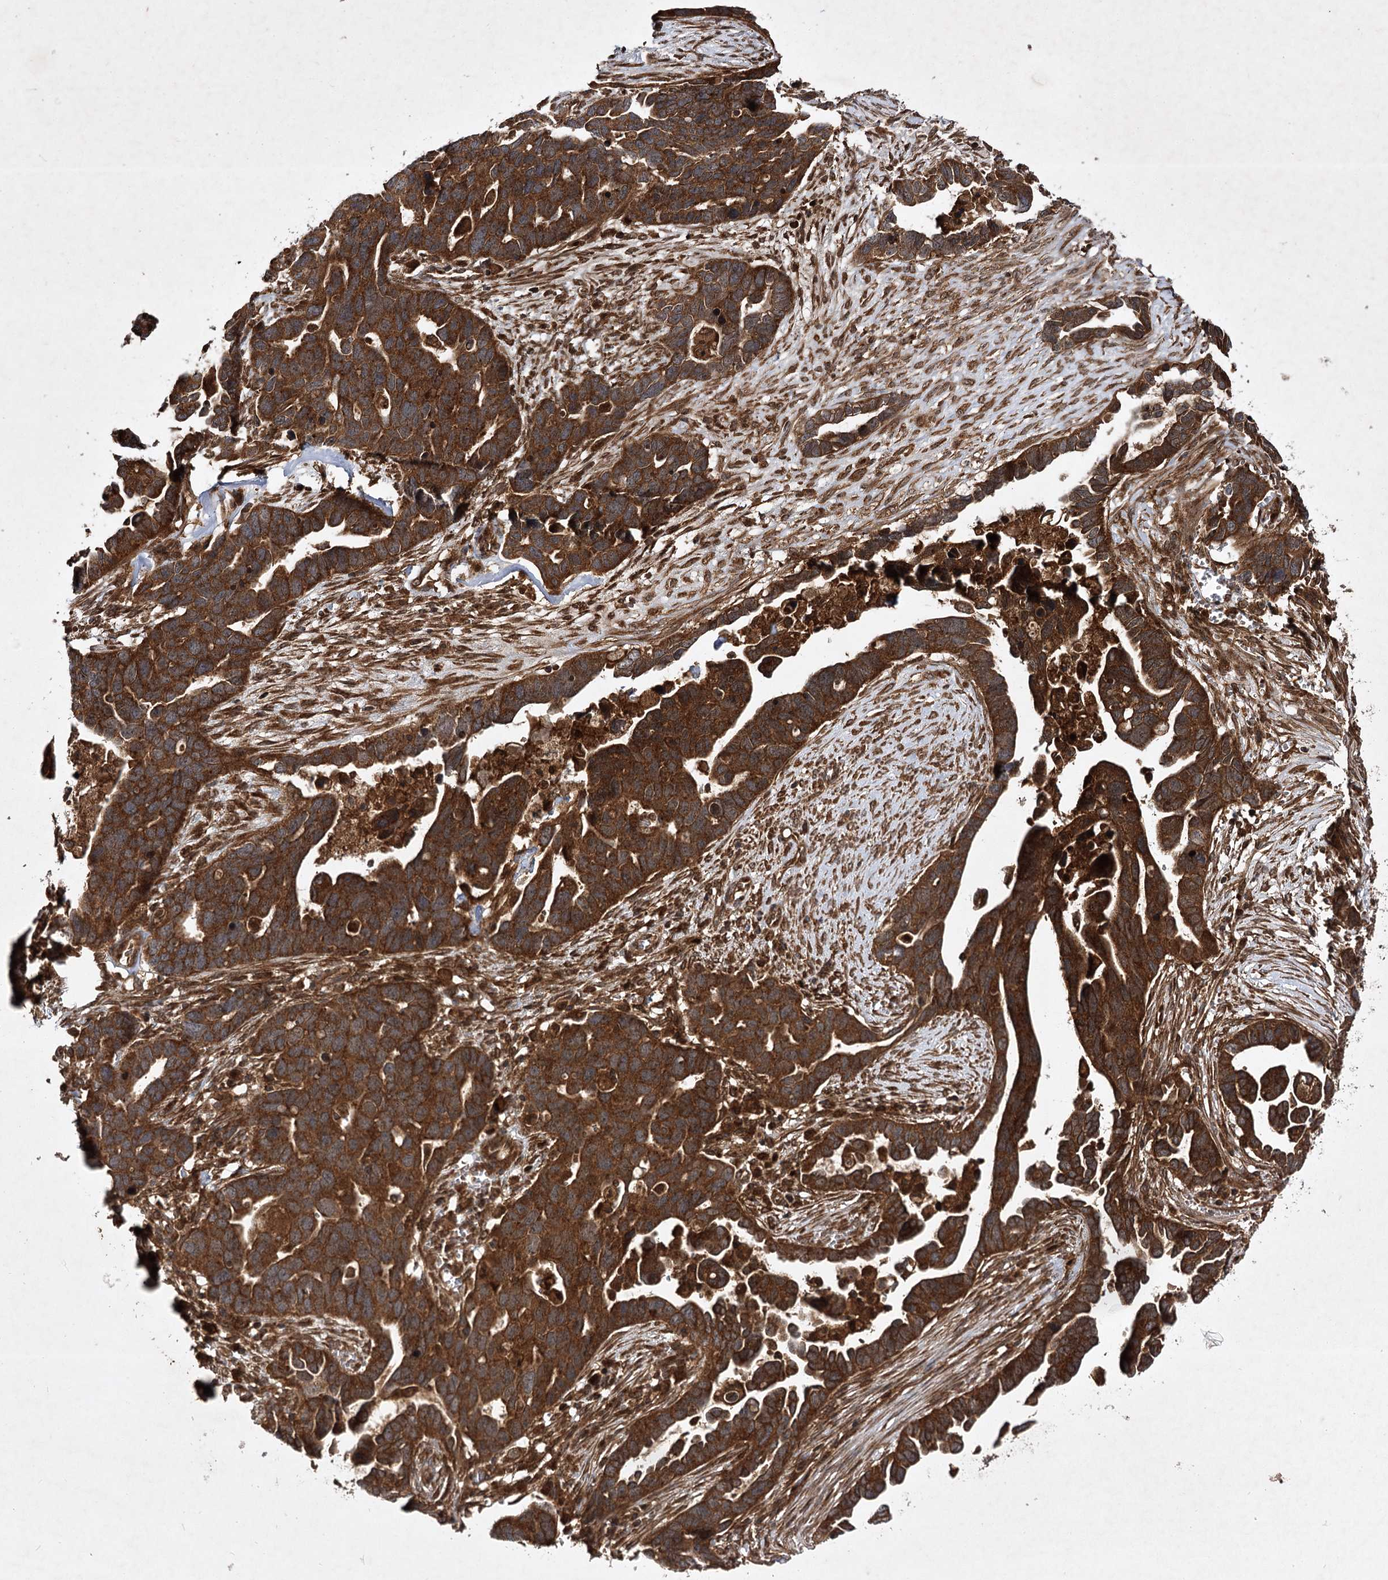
{"staining": {"intensity": "strong", "quantity": ">75%", "location": "cytoplasmic/membranous"}, "tissue": "ovarian cancer", "cell_type": "Tumor cells", "image_type": "cancer", "snomed": [{"axis": "morphology", "description": "Cystadenocarcinoma, serous, NOS"}, {"axis": "topography", "description": "Ovary"}], "caption": "This is an image of immunohistochemistry (IHC) staining of serous cystadenocarcinoma (ovarian), which shows strong staining in the cytoplasmic/membranous of tumor cells.", "gene": "DNAJC13", "patient": {"sex": "female", "age": 54}}